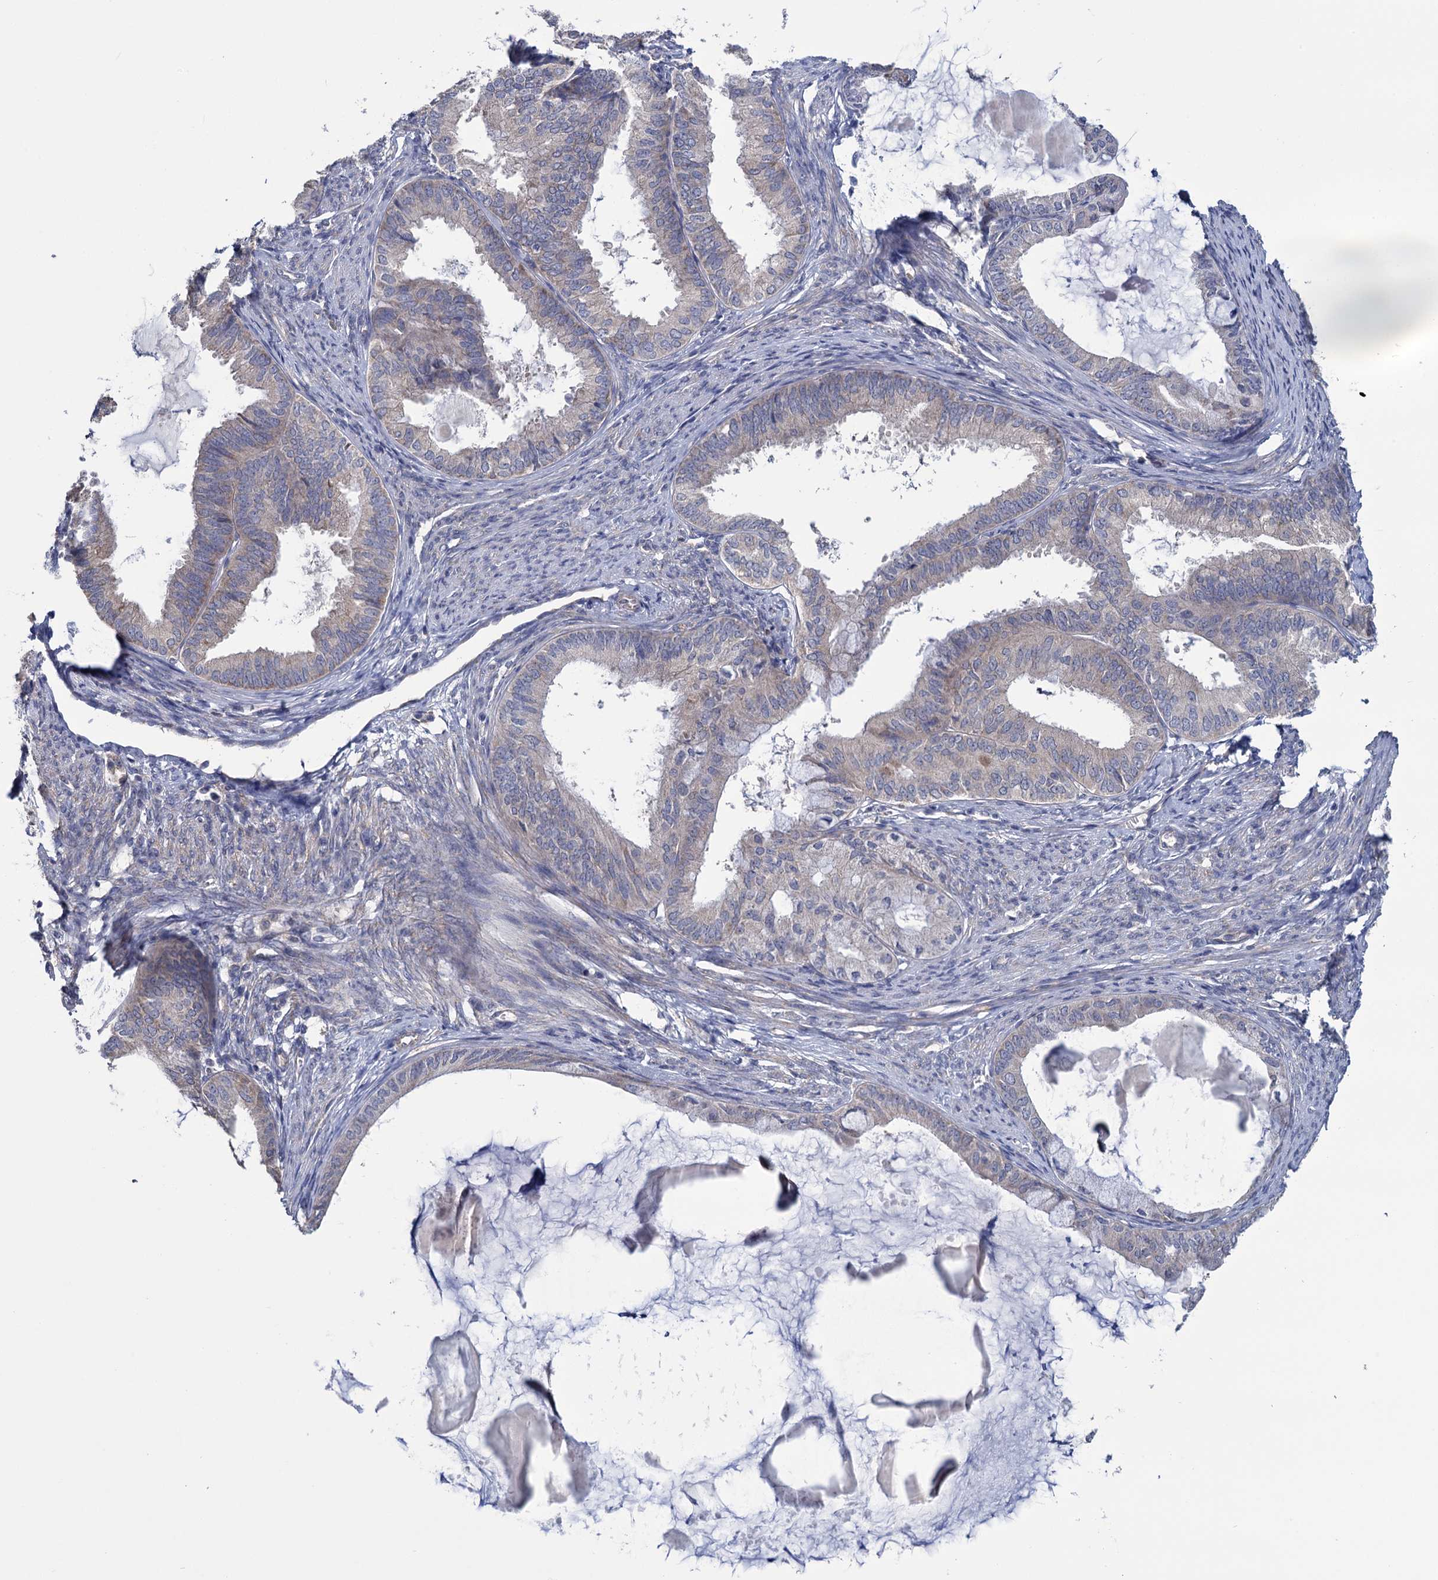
{"staining": {"intensity": "weak", "quantity": "25%-75%", "location": "cytoplasmic/membranous"}, "tissue": "endometrial cancer", "cell_type": "Tumor cells", "image_type": "cancer", "snomed": [{"axis": "morphology", "description": "Adenocarcinoma, NOS"}, {"axis": "topography", "description": "Endometrium"}], "caption": "Protein expression by IHC displays weak cytoplasmic/membranous staining in approximately 25%-75% of tumor cells in endometrial cancer (adenocarcinoma).", "gene": "GSTM2", "patient": {"sex": "female", "age": 86}}